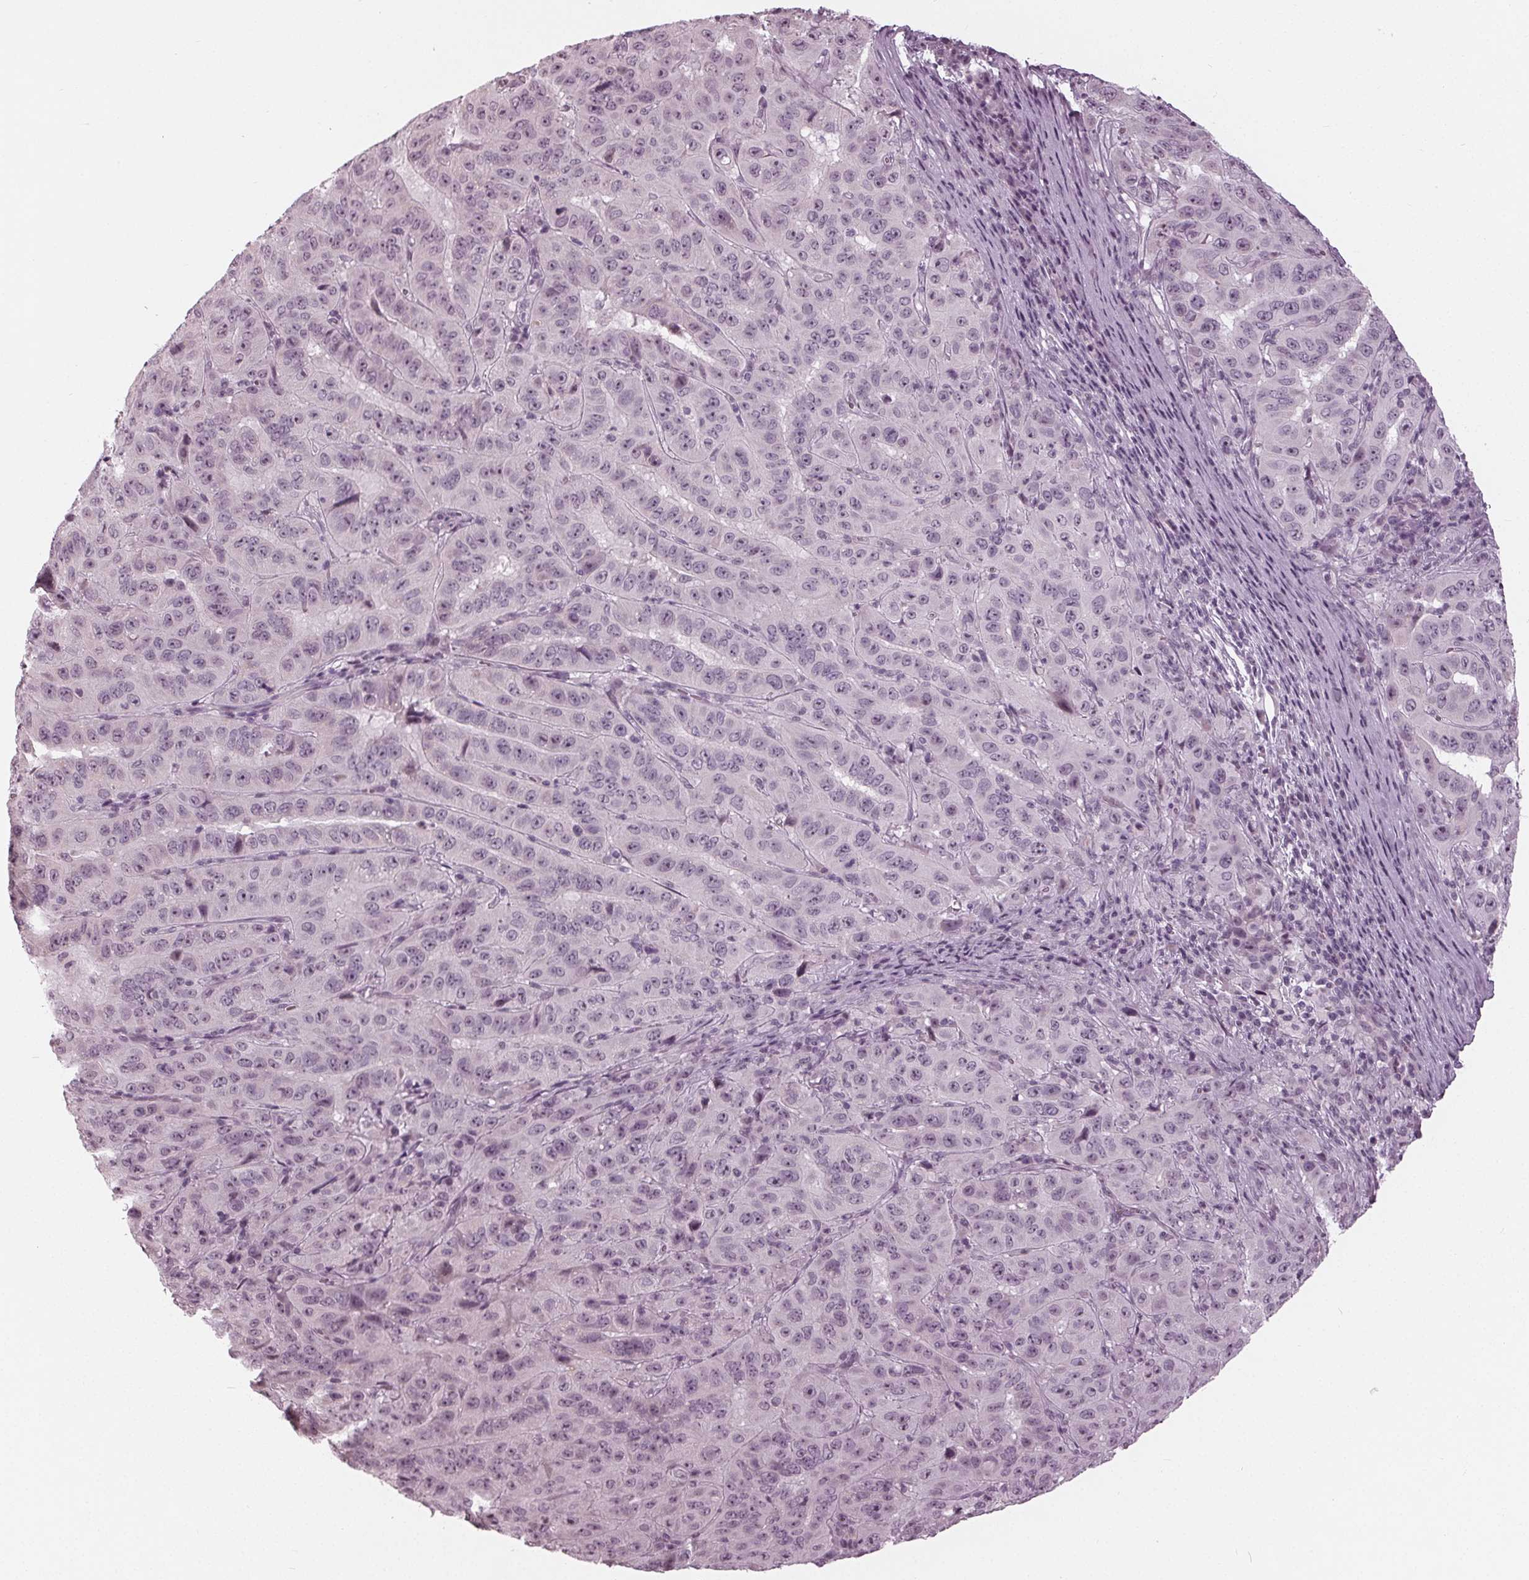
{"staining": {"intensity": "negative", "quantity": "none", "location": "none"}, "tissue": "pancreatic cancer", "cell_type": "Tumor cells", "image_type": "cancer", "snomed": [{"axis": "morphology", "description": "Adenocarcinoma, NOS"}, {"axis": "topography", "description": "Pancreas"}], "caption": "DAB (3,3'-diaminobenzidine) immunohistochemical staining of pancreatic cancer (adenocarcinoma) reveals no significant expression in tumor cells. (DAB immunohistochemistry visualized using brightfield microscopy, high magnification).", "gene": "ADPRHL1", "patient": {"sex": "male", "age": 63}}